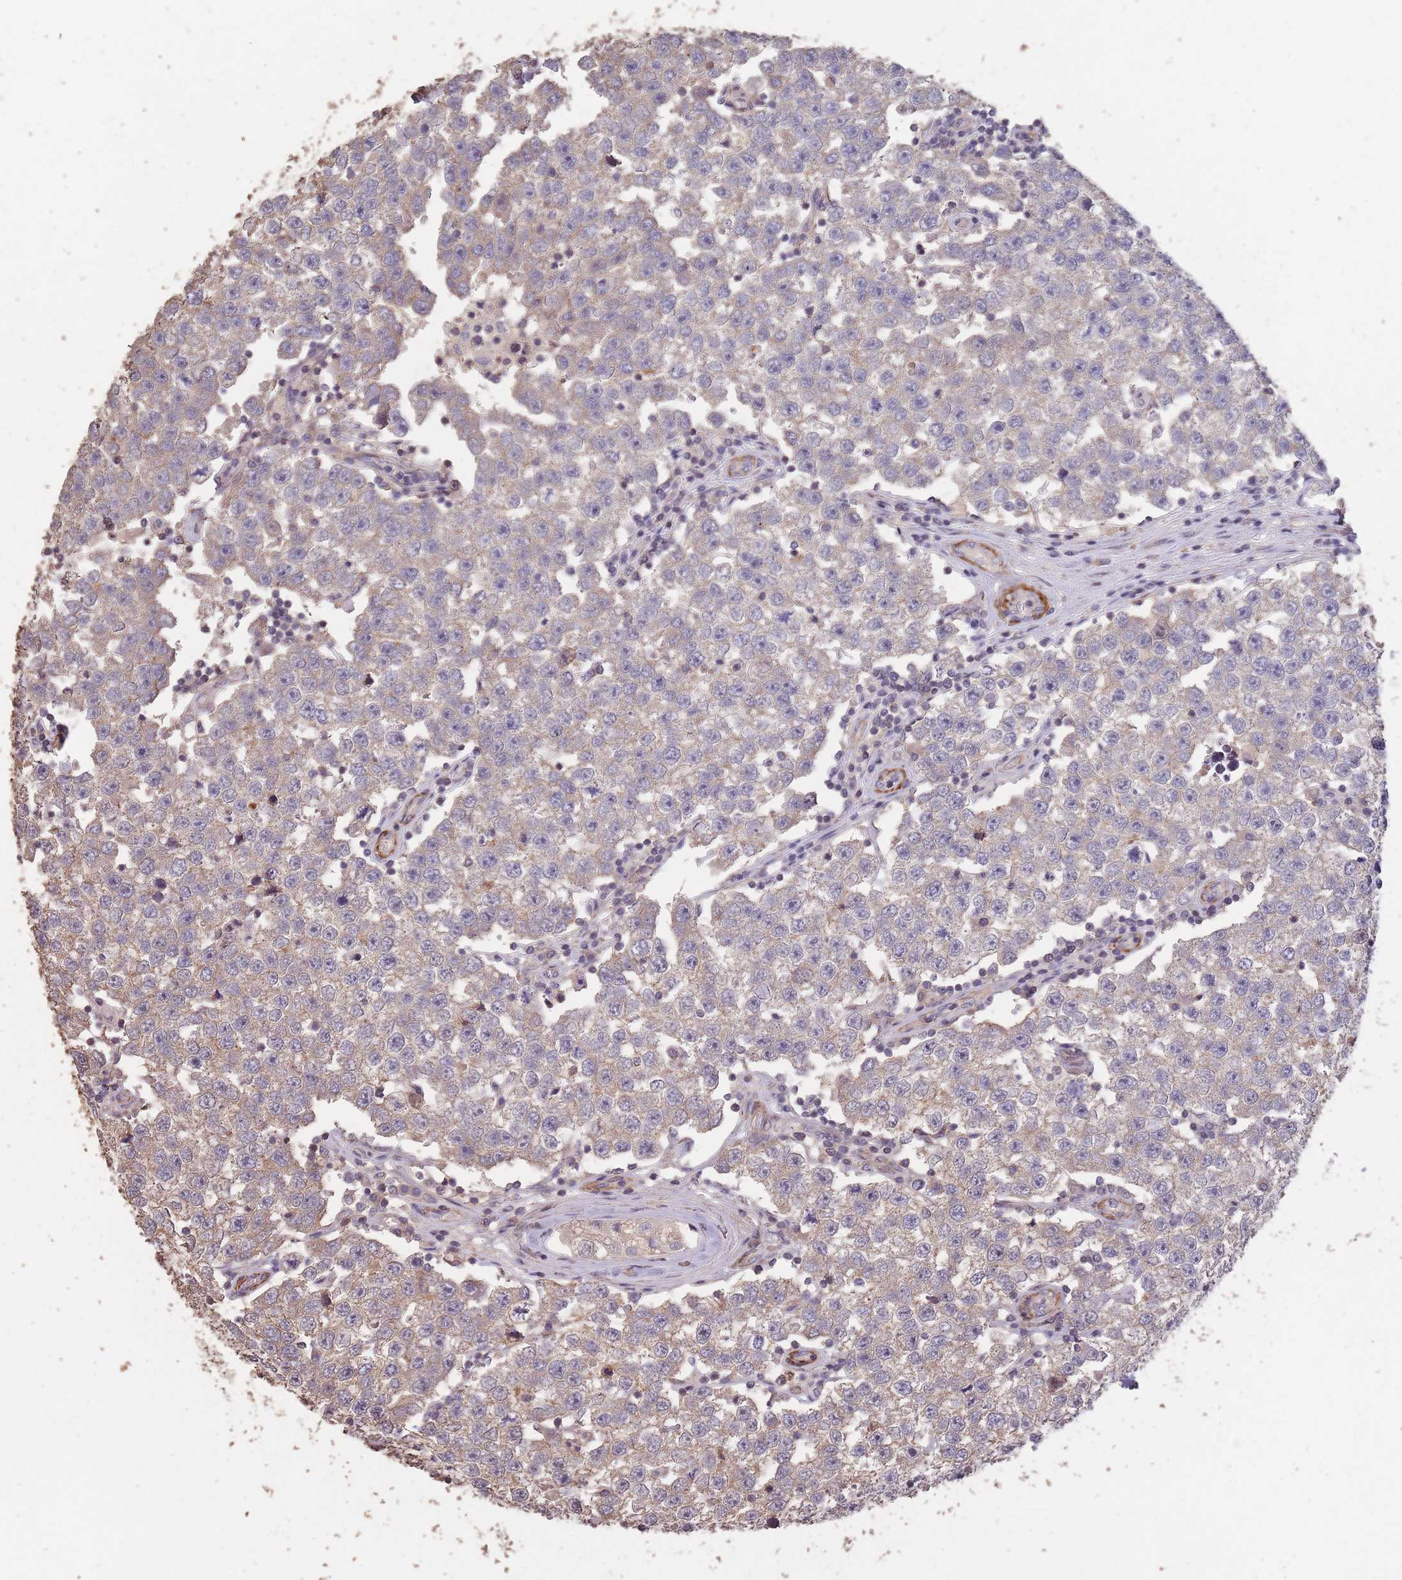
{"staining": {"intensity": "weak", "quantity": "25%-75%", "location": "cytoplasmic/membranous"}, "tissue": "testis cancer", "cell_type": "Tumor cells", "image_type": "cancer", "snomed": [{"axis": "morphology", "description": "Seminoma, NOS"}, {"axis": "topography", "description": "Testis"}], "caption": "Protein expression analysis of seminoma (testis) exhibits weak cytoplasmic/membranous expression in about 25%-75% of tumor cells.", "gene": "NLRC4", "patient": {"sex": "male", "age": 34}}